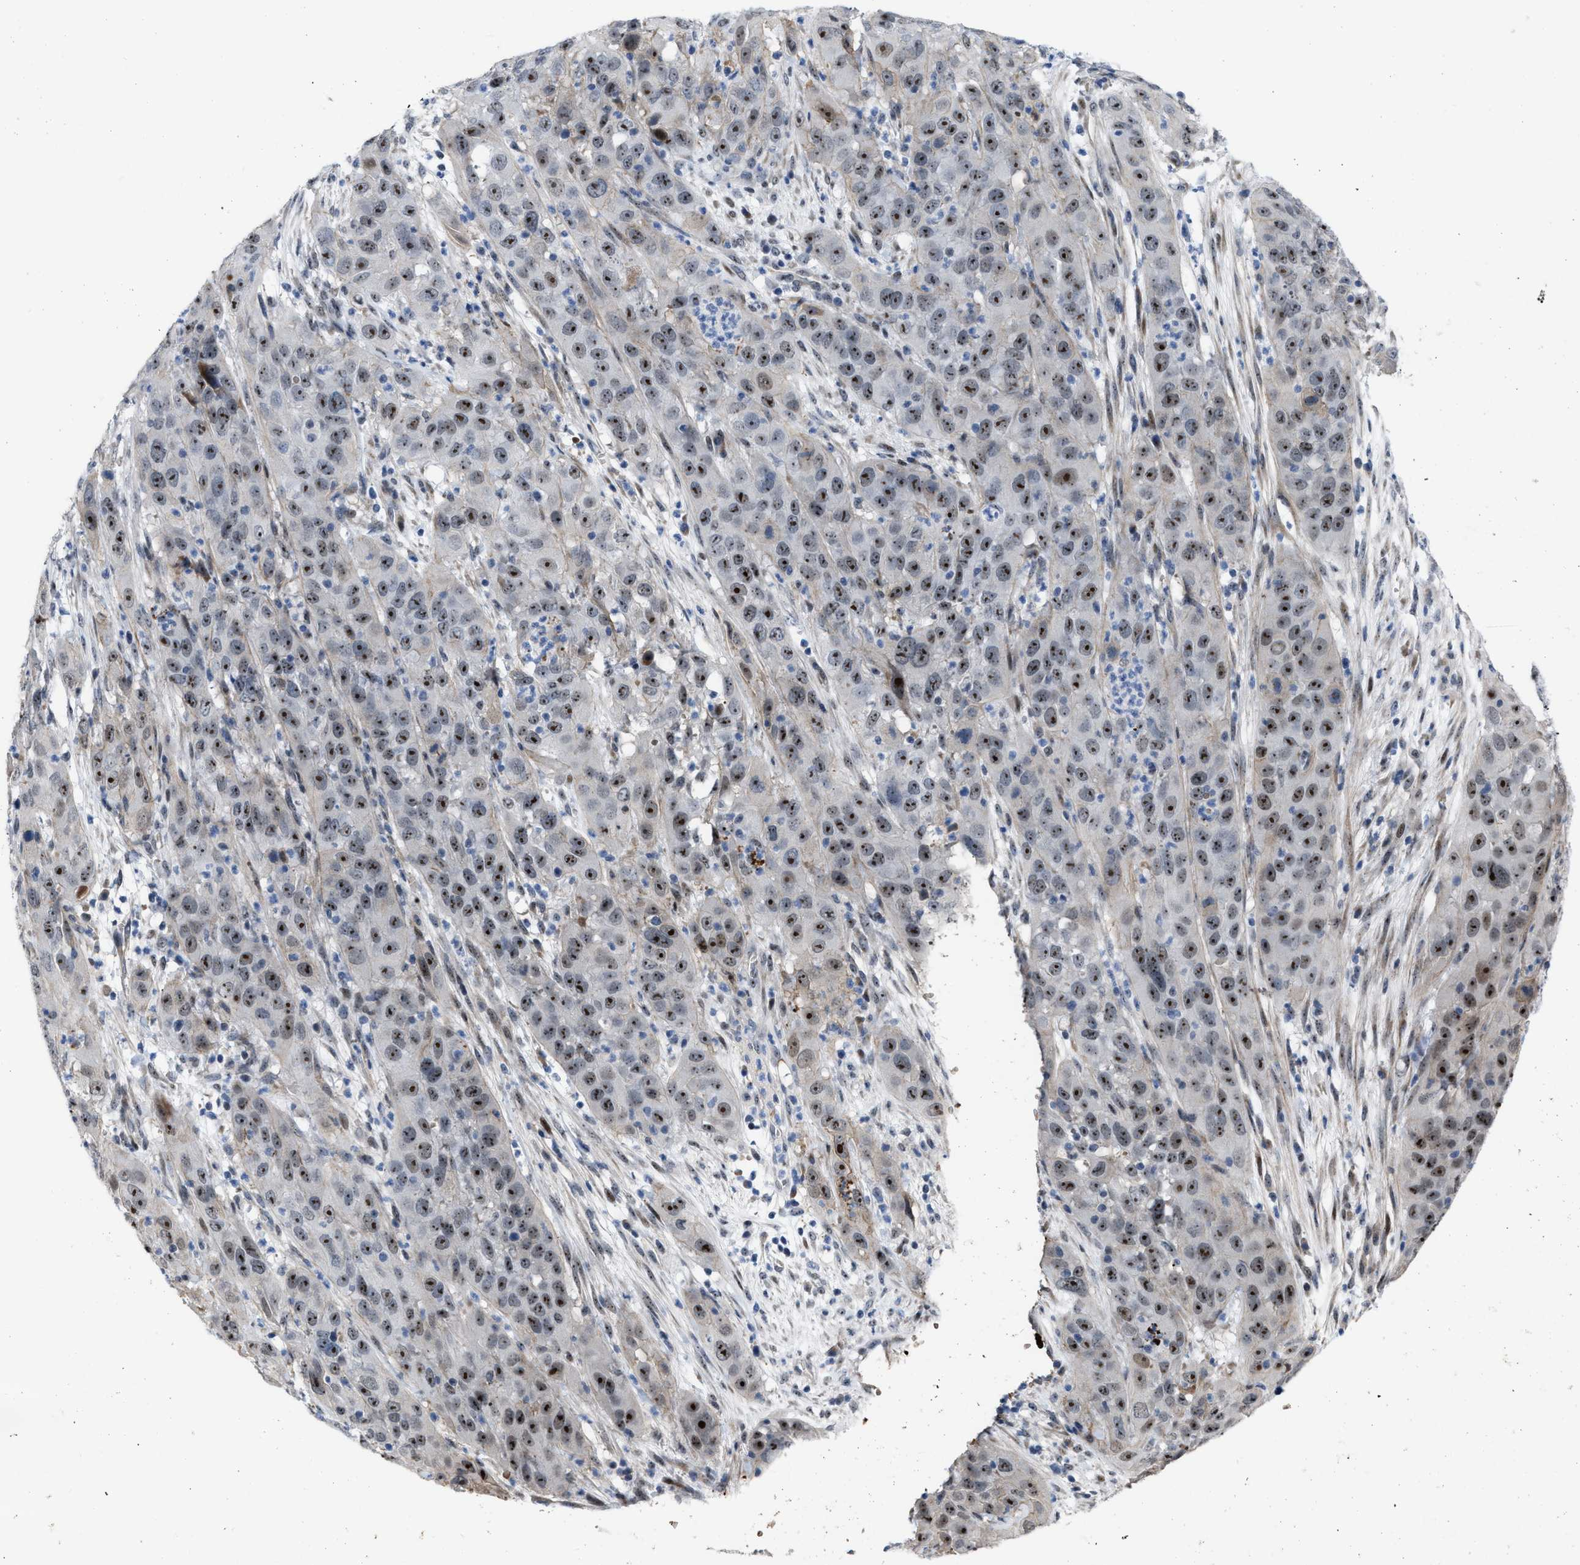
{"staining": {"intensity": "strong", "quantity": ">75%", "location": "nuclear"}, "tissue": "cervical cancer", "cell_type": "Tumor cells", "image_type": "cancer", "snomed": [{"axis": "morphology", "description": "Squamous cell carcinoma, NOS"}, {"axis": "topography", "description": "Cervix"}], "caption": "Immunohistochemical staining of human cervical squamous cell carcinoma displays strong nuclear protein staining in about >75% of tumor cells.", "gene": "POLR1F", "patient": {"sex": "female", "age": 32}}